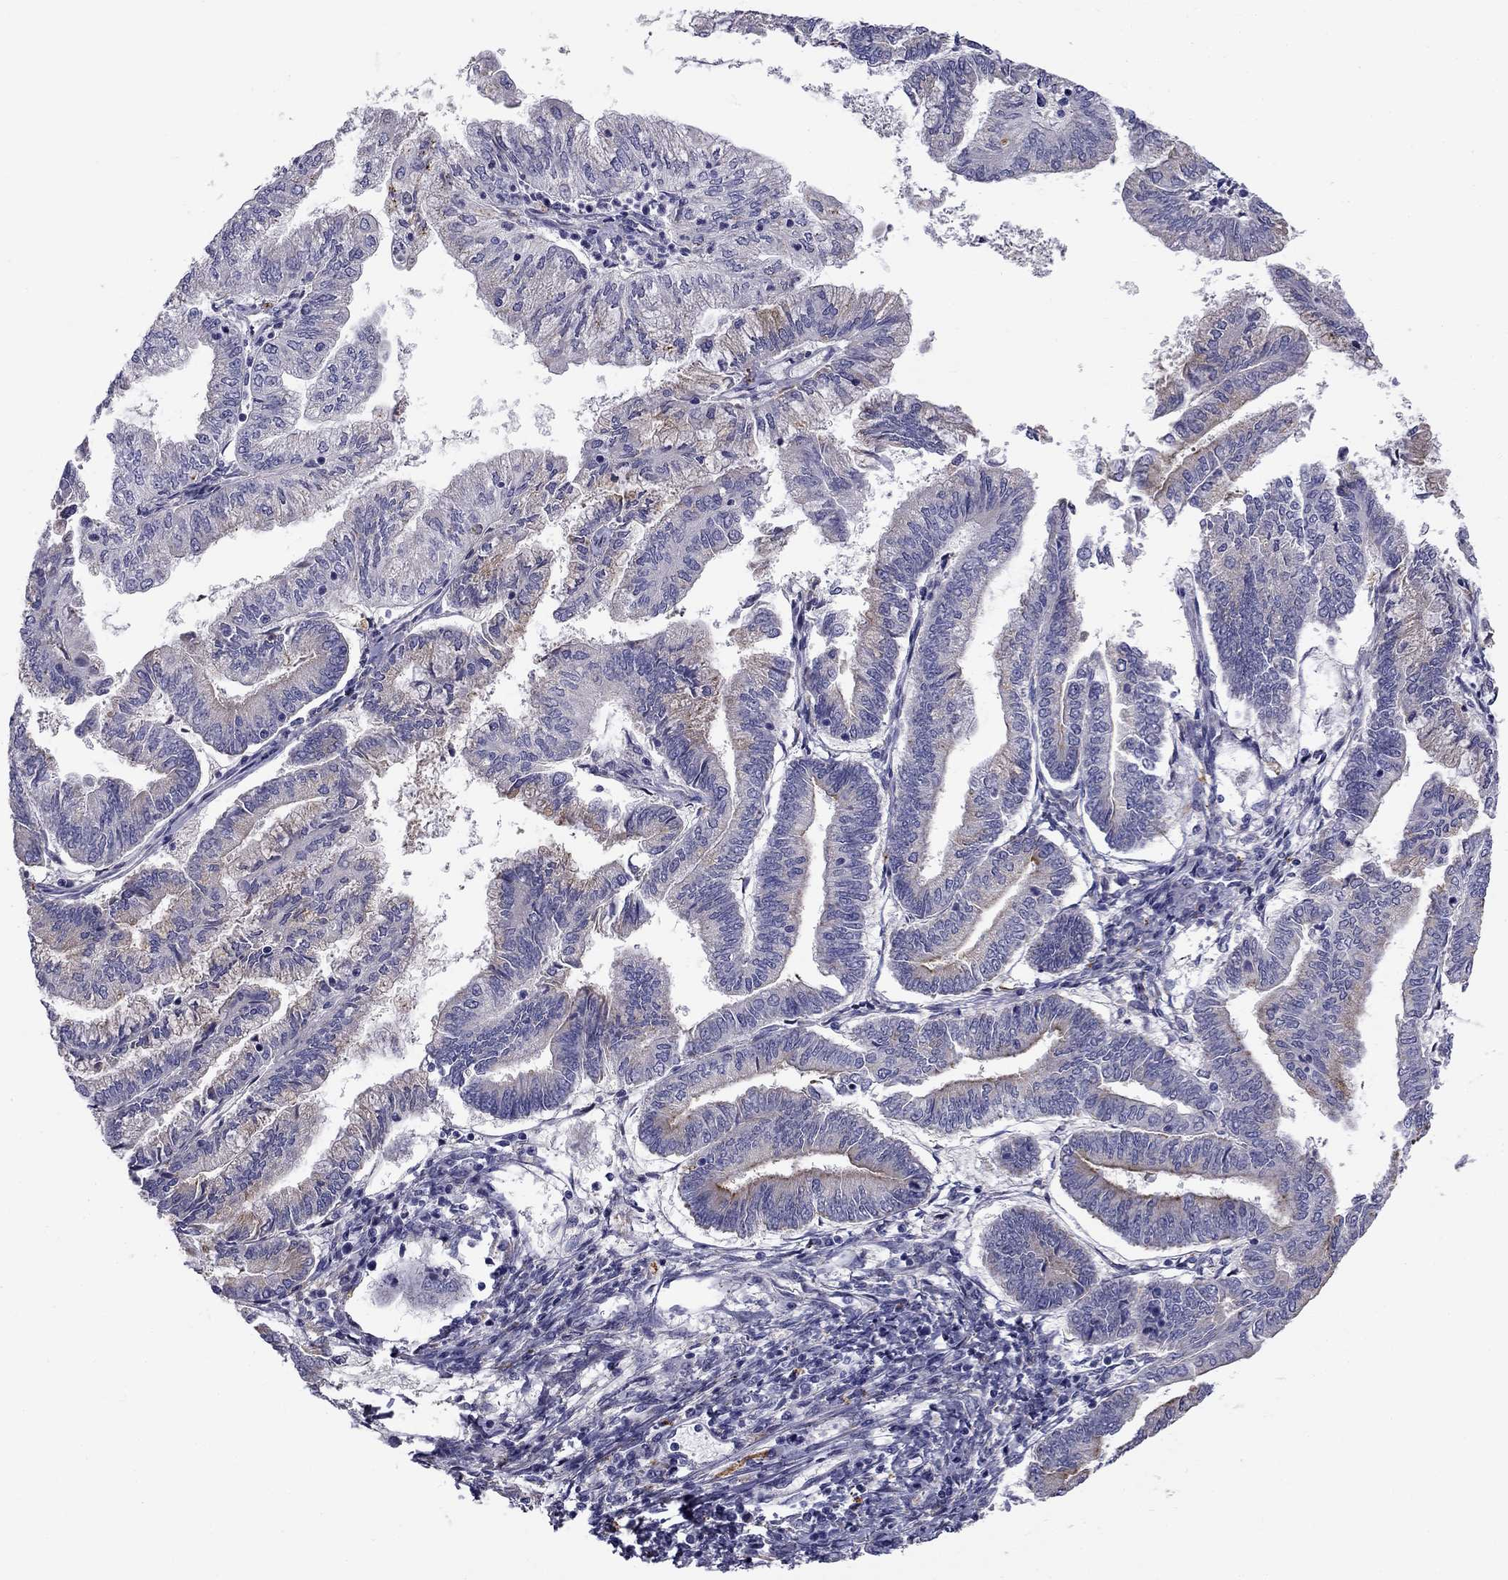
{"staining": {"intensity": "weak", "quantity": "<25%", "location": "cytoplasmic/membranous"}, "tissue": "endometrial cancer", "cell_type": "Tumor cells", "image_type": "cancer", "snomed": [{"axis": "morphology", "description": "Adenocarcinoma, NOS"}, {"axis": "topography", "description": "Endometrium"}], "caption": "This is a micrograph of immunohistochemistry (IHC) staining of endometrial cancer (adenocarcinoma), which shows no staining in tumor cells.", "gene": "CLPSL2", "patient": {"sex": "female", "age": 55}}